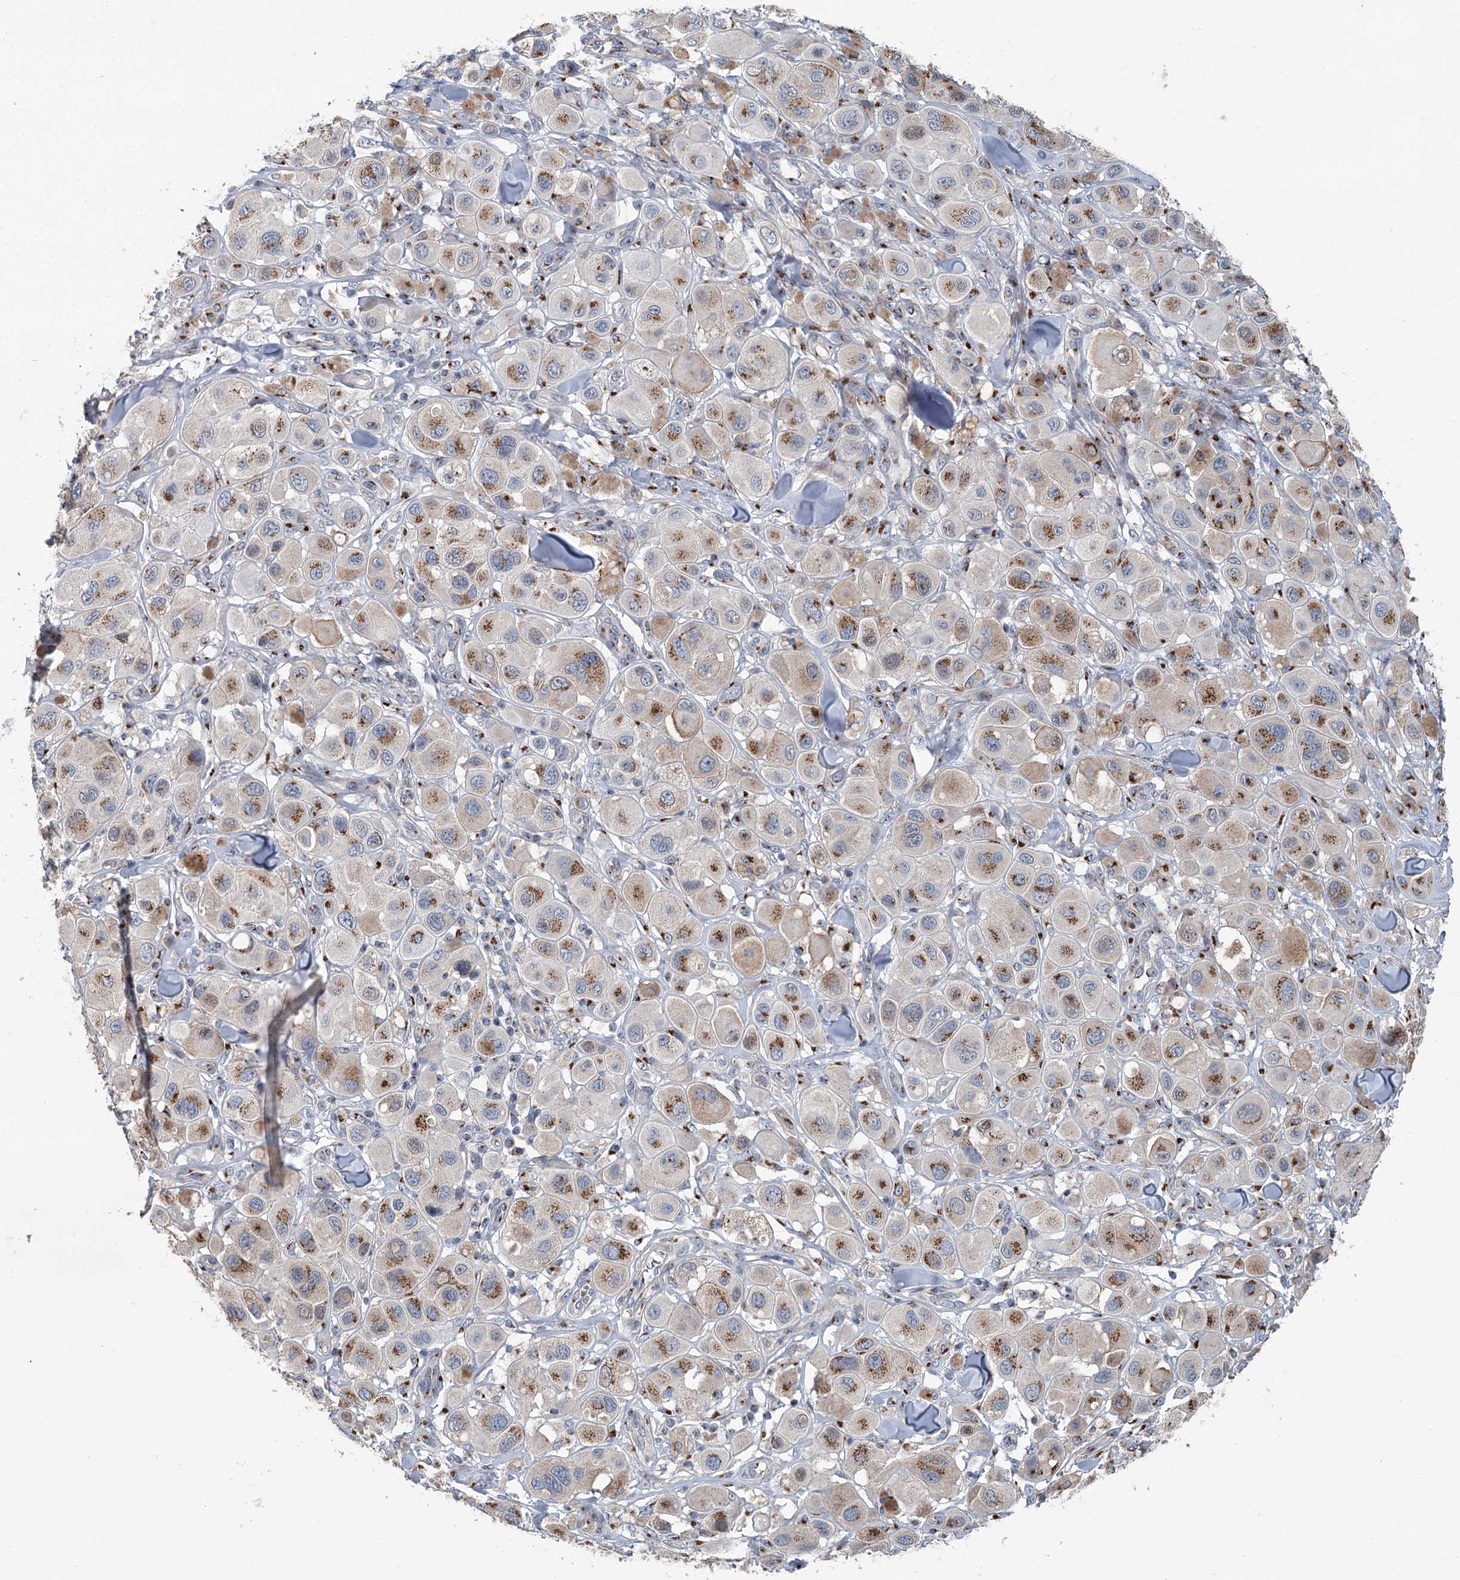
{"staining": {"intensity": "moderate", "quantity": ">75%", "location": "cytoplasmic/membranous"}, "tissue": "melanoma", "cell_type": "Tumor cells", "image_type": "cancer", "snomed": [{"axis": "morphology", "description": "Malignant melanoma, Metastatic site"}, {"axis": "topography", "description": "Skin"}], "caption": "Immunohistochemistry photomicrograph of melanoma stained for a protein (brown), which shows medium levels of moderate cytoplasmic/membranous expression in approximately >75% of tumor cells.", "gene": "ITIH5", "patient": {"sex": "male", "age": 41}}